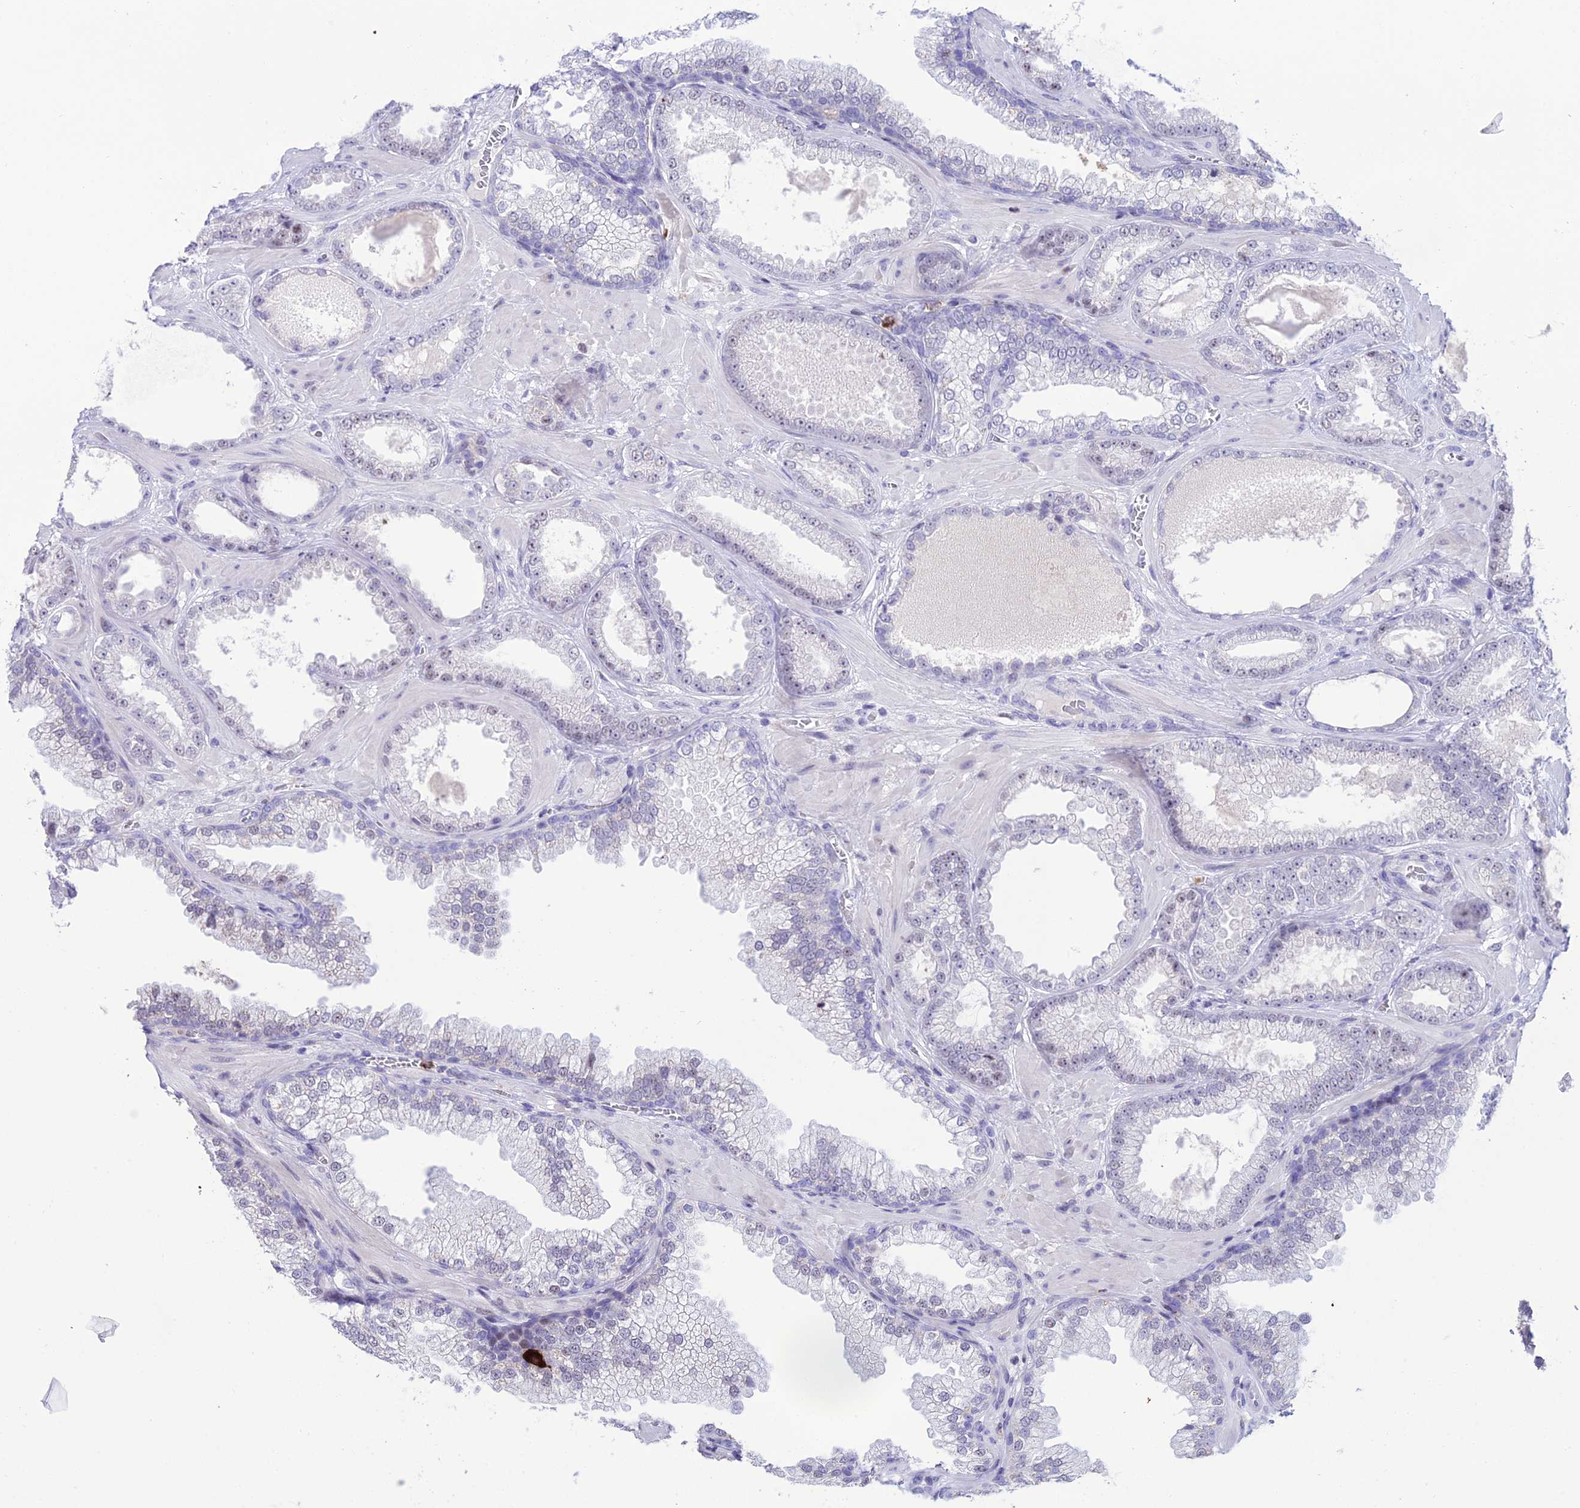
{"staining": {"intensity": "negative", "quantity": "none", "location": "none"}, "tissue": "prostate cancer", "cell_type": "Tumor cells", "image_type": "cancer", "snomed": [{"axis": "morphology", "description": "Adenocarcinoma, Low grade"}, {"axis": "topography", "description": "Prostate"}], "caption": "A histopathology image of human prostate cancer (adenocarcinoma (low-grade)) is negative for staining in tumor cells.", "gene": "MFSD2B", "patient": {"sex": "male", "age": 57}}